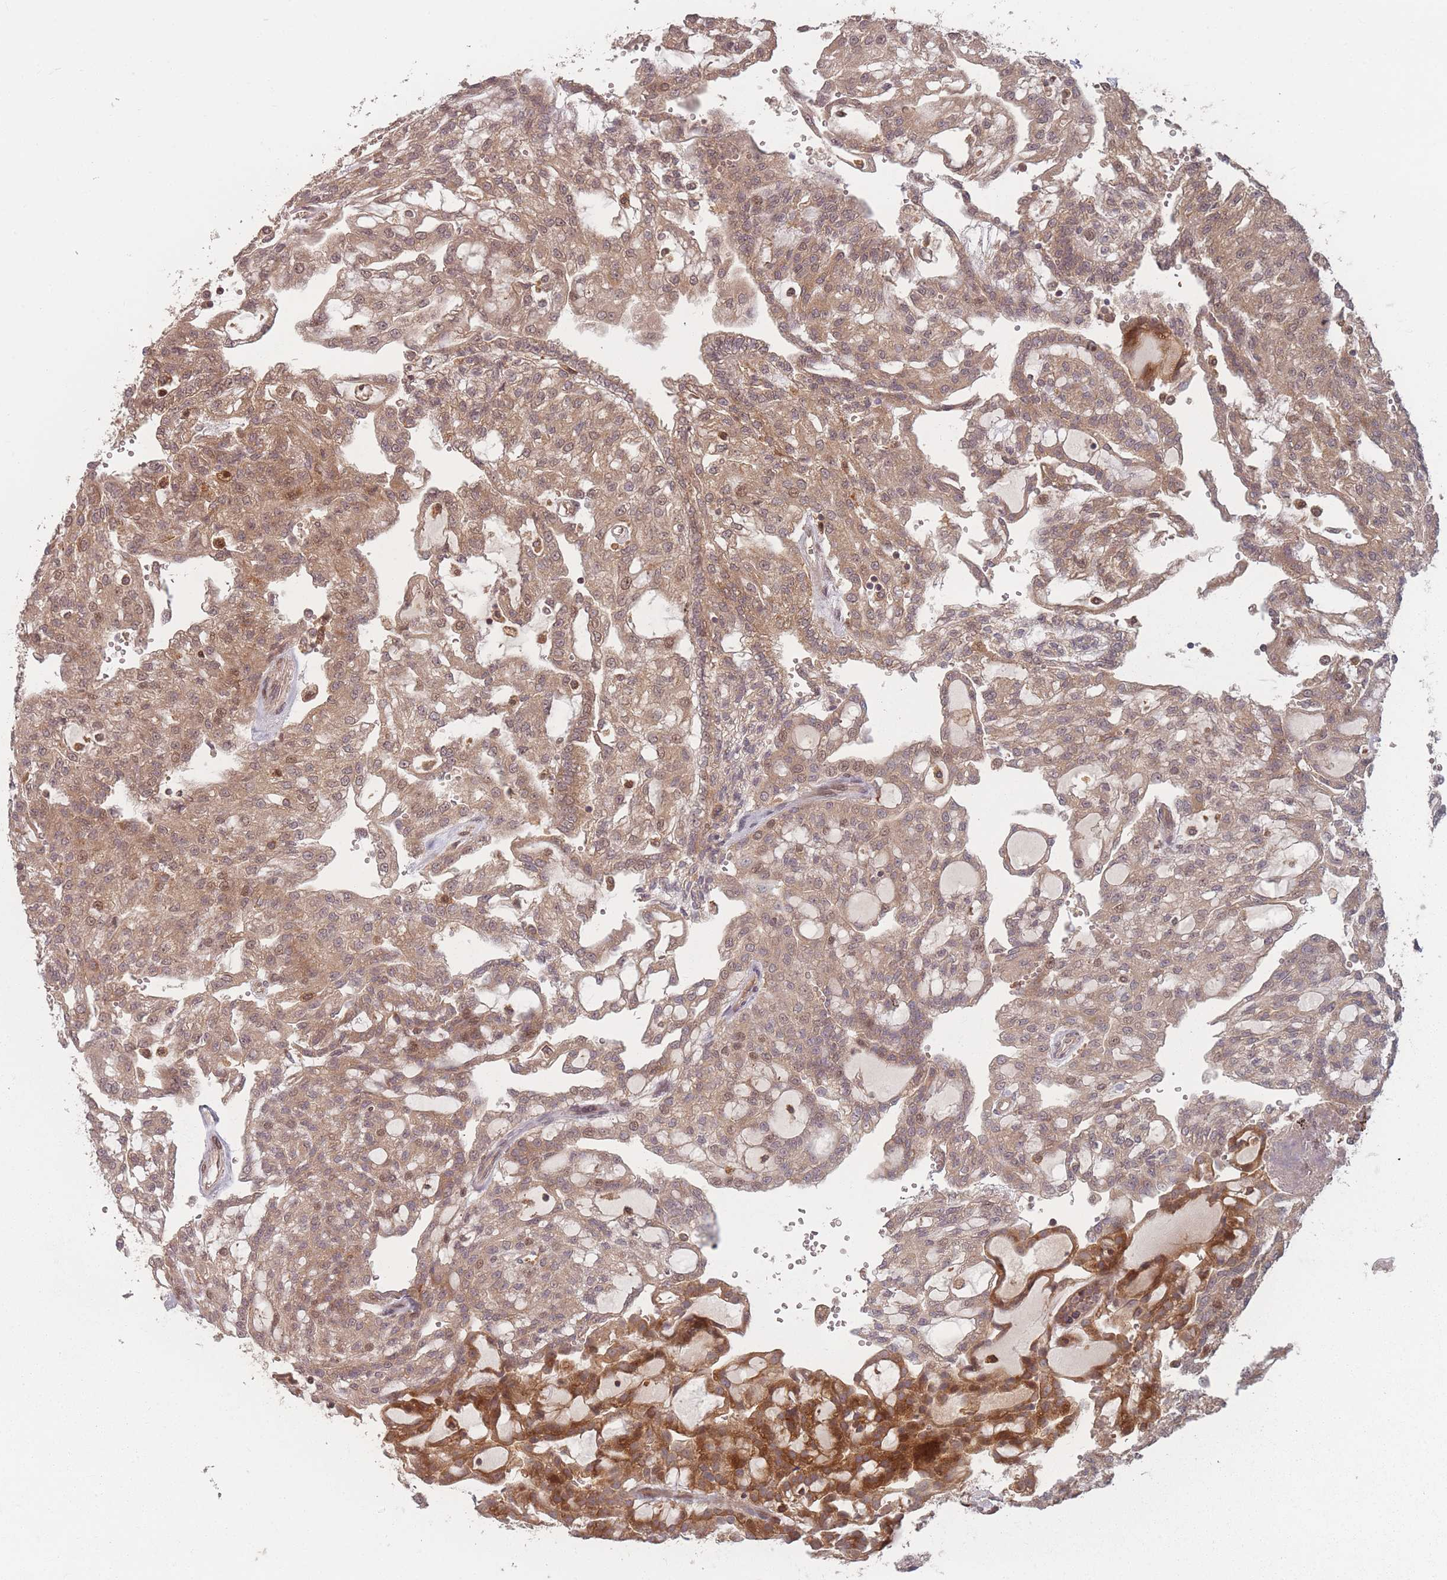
{"staining": {"intensity": "moderate", "quantity": ">75%", "location": "cytoplasmic/membranous"}, "tissue": "renal cancer", "cell_type": "Tumor cells", "image_type": "cancer", "snomed": [{"axis": "morphology", "description": "Adenocarcinoma, NOS"}, {"axis": "topography", "description": "Kidney"}], "caption": "Tumor cells demonstrate moderate cytoplasmic/membranous expression in about >75% of cells in renal adenocarcinoma.", "gene": "HAGH", "patient": {"sex": "male", "age": 63}}